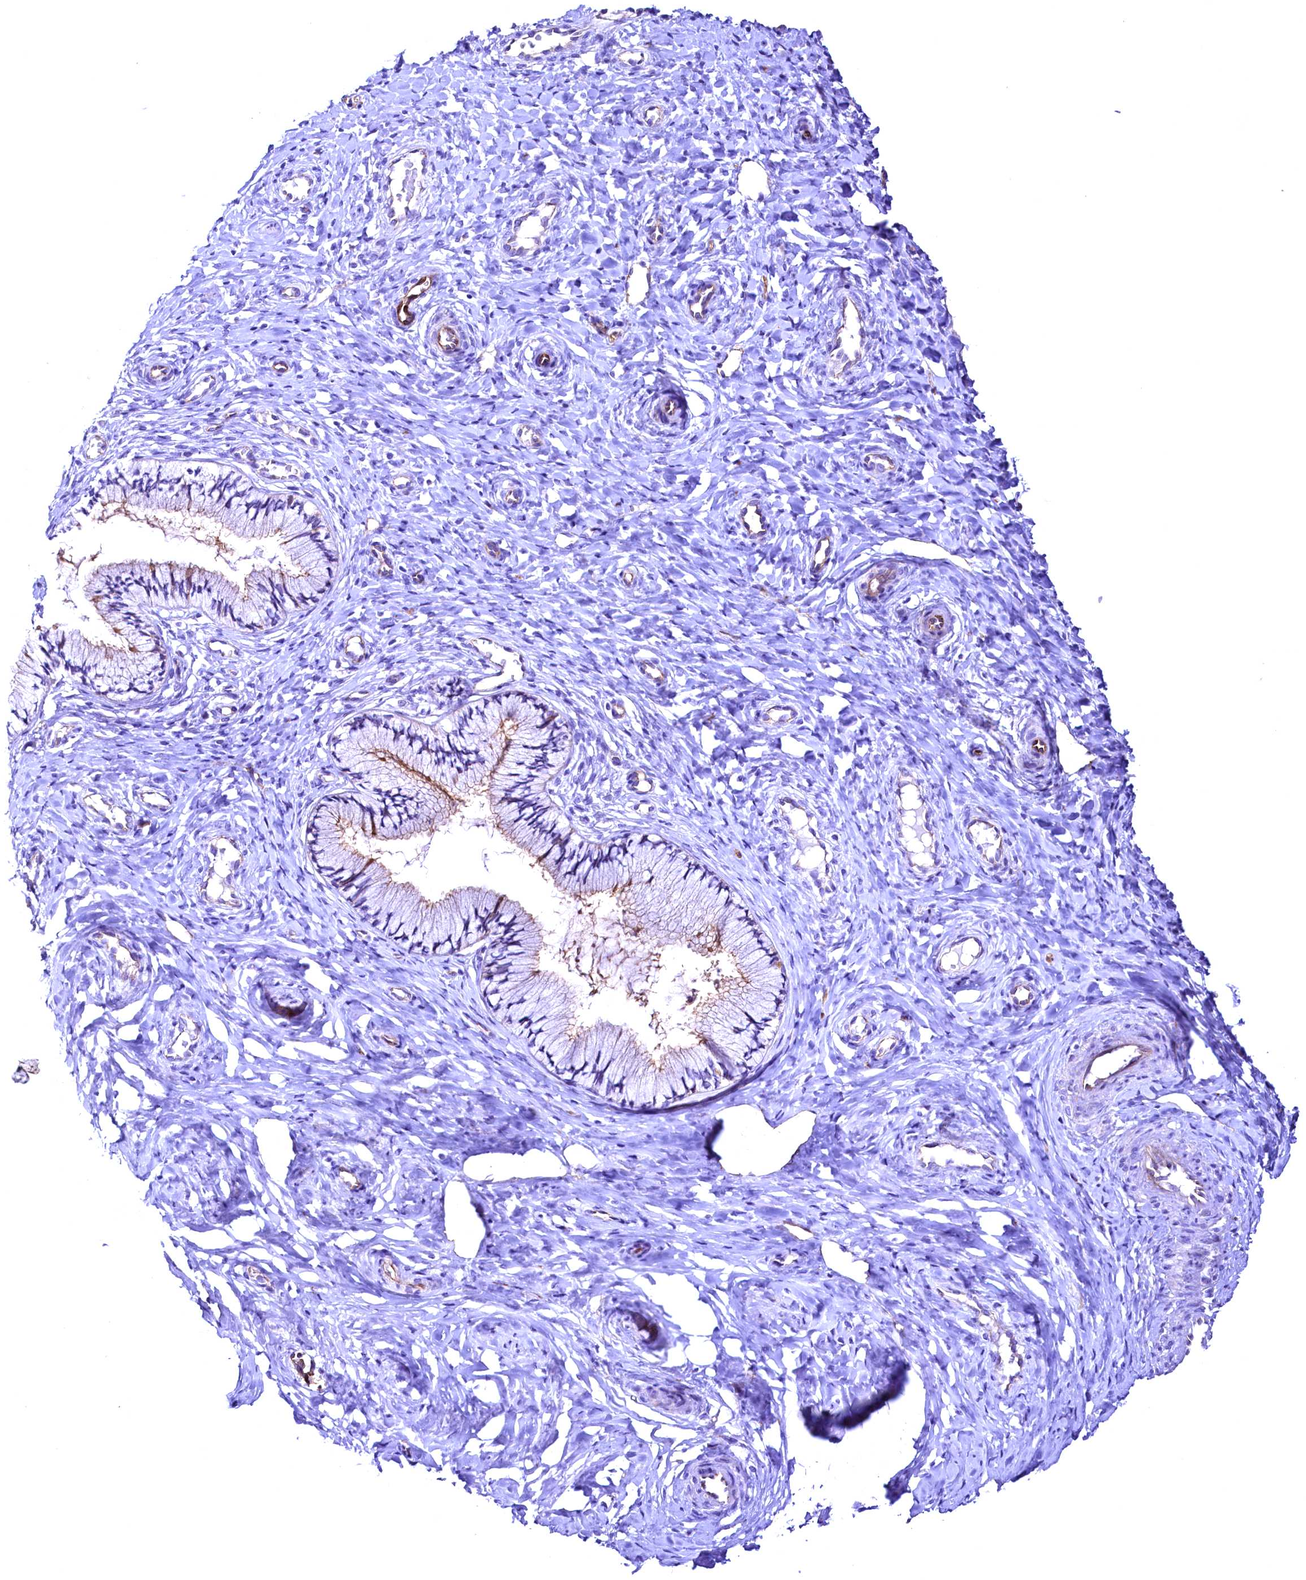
{"staining": {"intensity": "moderate", "quantity": "<25%", "location": "cytoplasmic/membranous"}, "tissue": "cervix", "cell_type": "Glandular cells", "image_type": "normal", "snomed": [{"axis": "morphology", "description": "Normal tissue, NOS"}, {"axis": "topography", "description": "Cervix"}], "caption": "Immunohistochemistry staining of unremarkable cervix, which demonstrates low levels of moderate cytoplasmic/membranous expression in about <25% of glandular cells indicating moderate cytoplasmic/membranous protein positivity. The staining was performed using DAB (3,3'-diaminobenzidine) (brown) for protein detection and nuclei were counterstained in hematoxylin (blue).", "gene": "SLF1", "patient": {"sex": "female", "age": 27}}